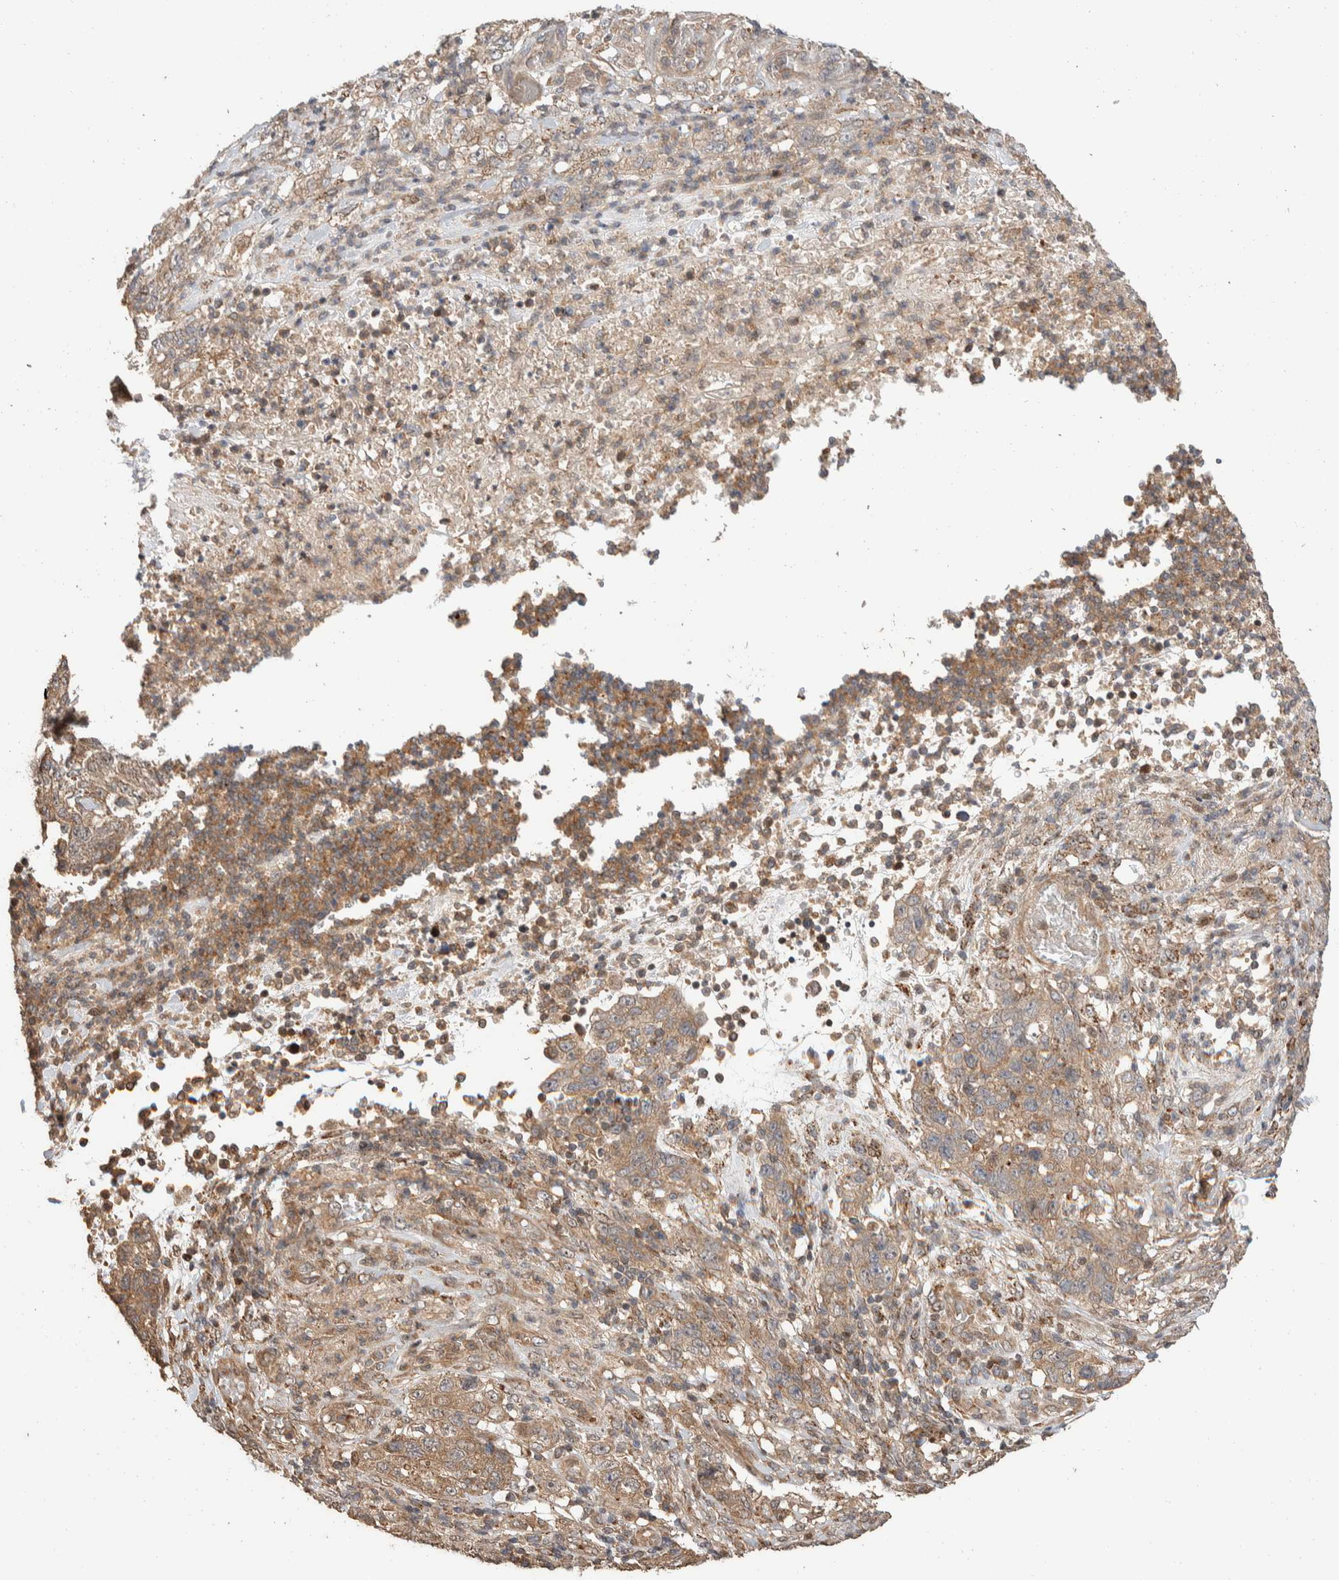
{"staining": {"intensity": "weak", "quantity": ">75%", "location": "cytoplasmic/membranous"}, "tissue": "stomach cancer", "cell_type": "Tumor cells", "image_type": "cancer", "snomed": [{"axis": "morphology", "description": "Adenocarcinoma, NOS"}, {"axis": "topography", "description": "Stomach"}], "caption": "A histopathology image of stomach cancer (adenocarcinoma) stained for a protein exhibits weak cytoplasmic/membranous brown staining in tumor cells. (DAB (3,3'-diaminobenzidine) IHC, brown staining for protein, blue staining for nuclei).", "gene": "ERC1", "patient": {"sex": "male", "age": 48}}